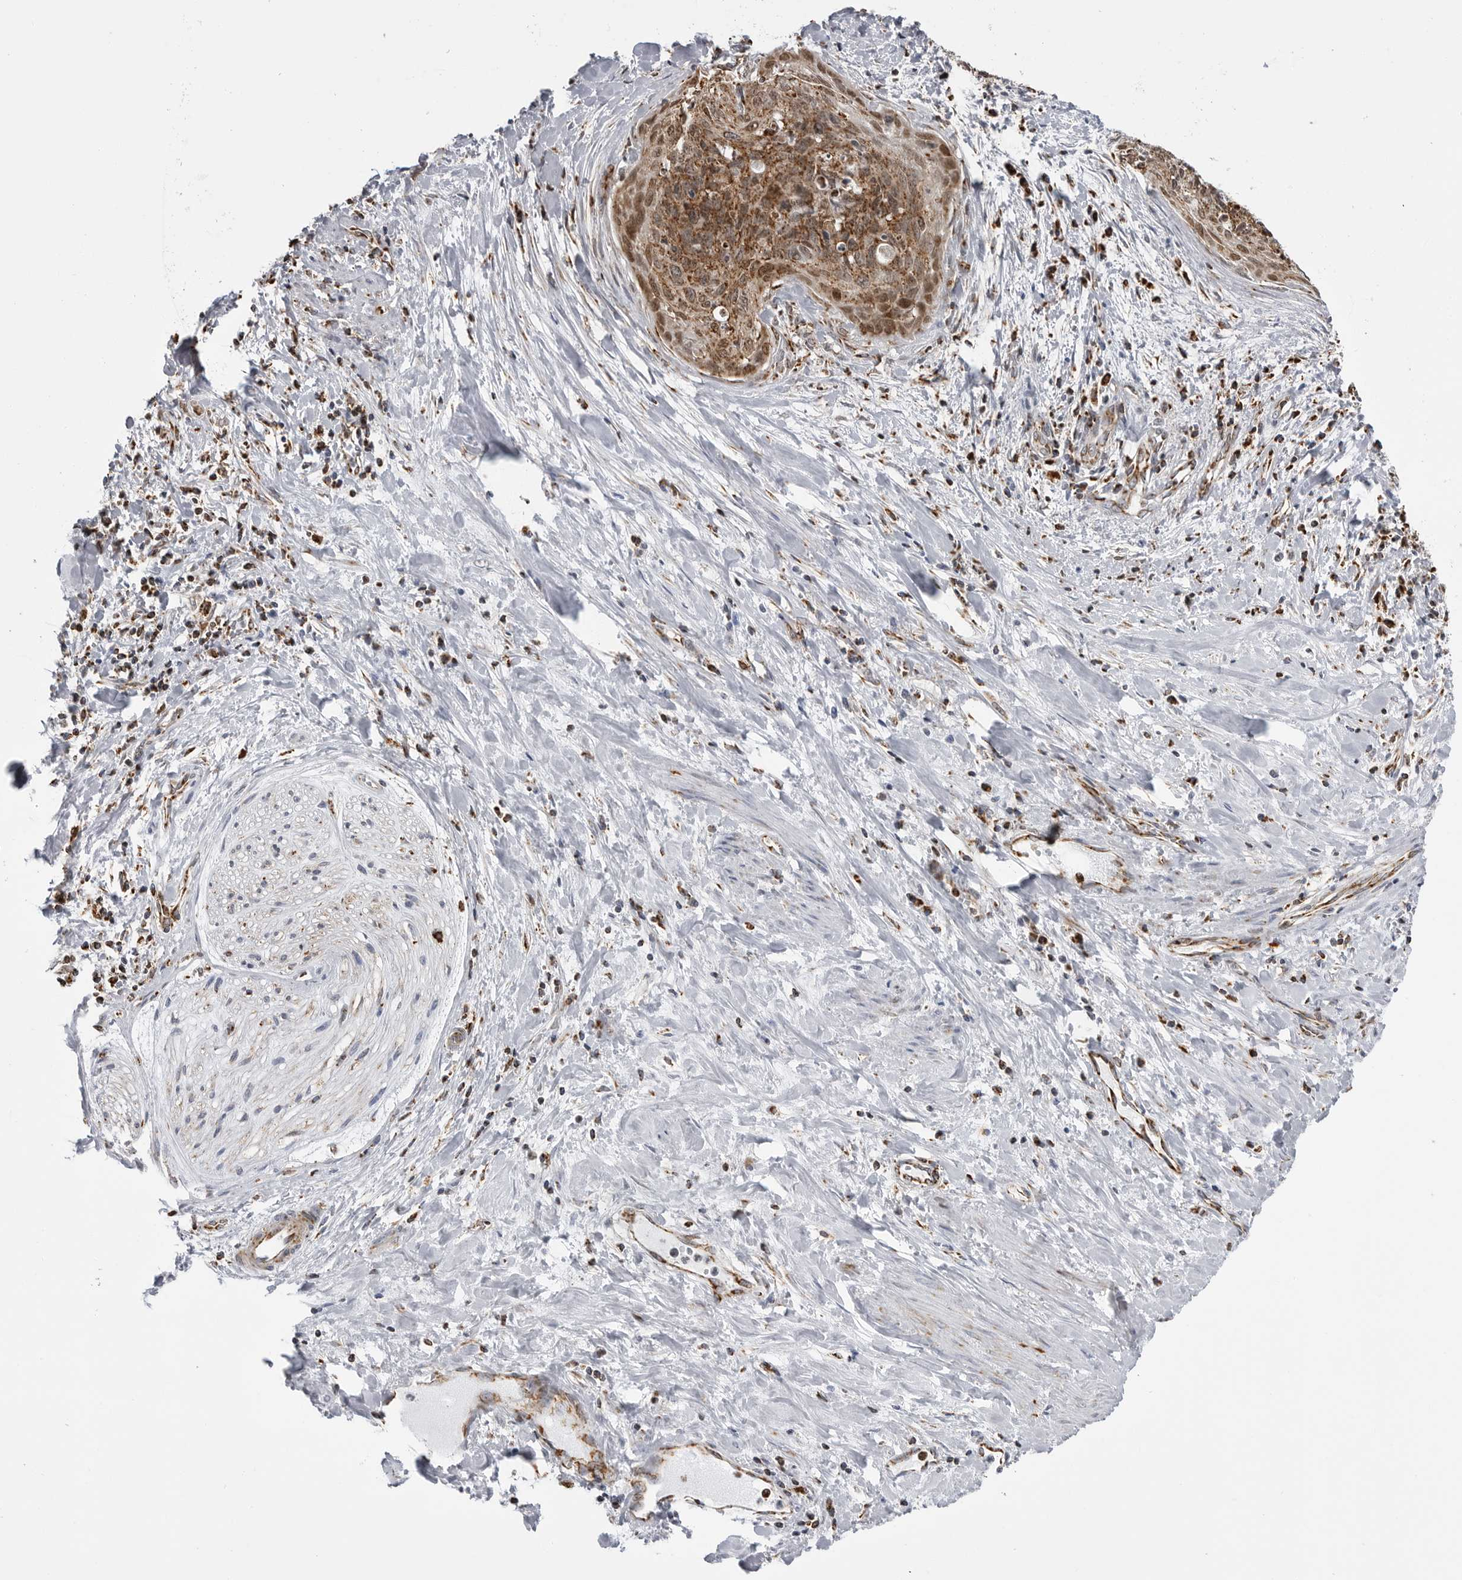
{"staining": {"intensity": "moderate", "quantity": ">75%", "location": "cytoplasmic/membranous,nuclear"}, "tissue": "cervical cancer", "cell_type": "Tumor cells", "image_type": "cancer", "snomed": [{"axis": "morphology", "description": "Squamous cell carcinoma, NOS"}, {"axis": "topography", "description": "Cervix"}], "caption": "Immunohistochemistry photomicrograph of cervical cancer stained for a protein (brown), which shows medium levels of moderate cytoplasmic/membranous and nuclear staining in approximately >75% of tumor cells.", "gene": "COX5A", "patient": {"sex": "female", "age": 55}}